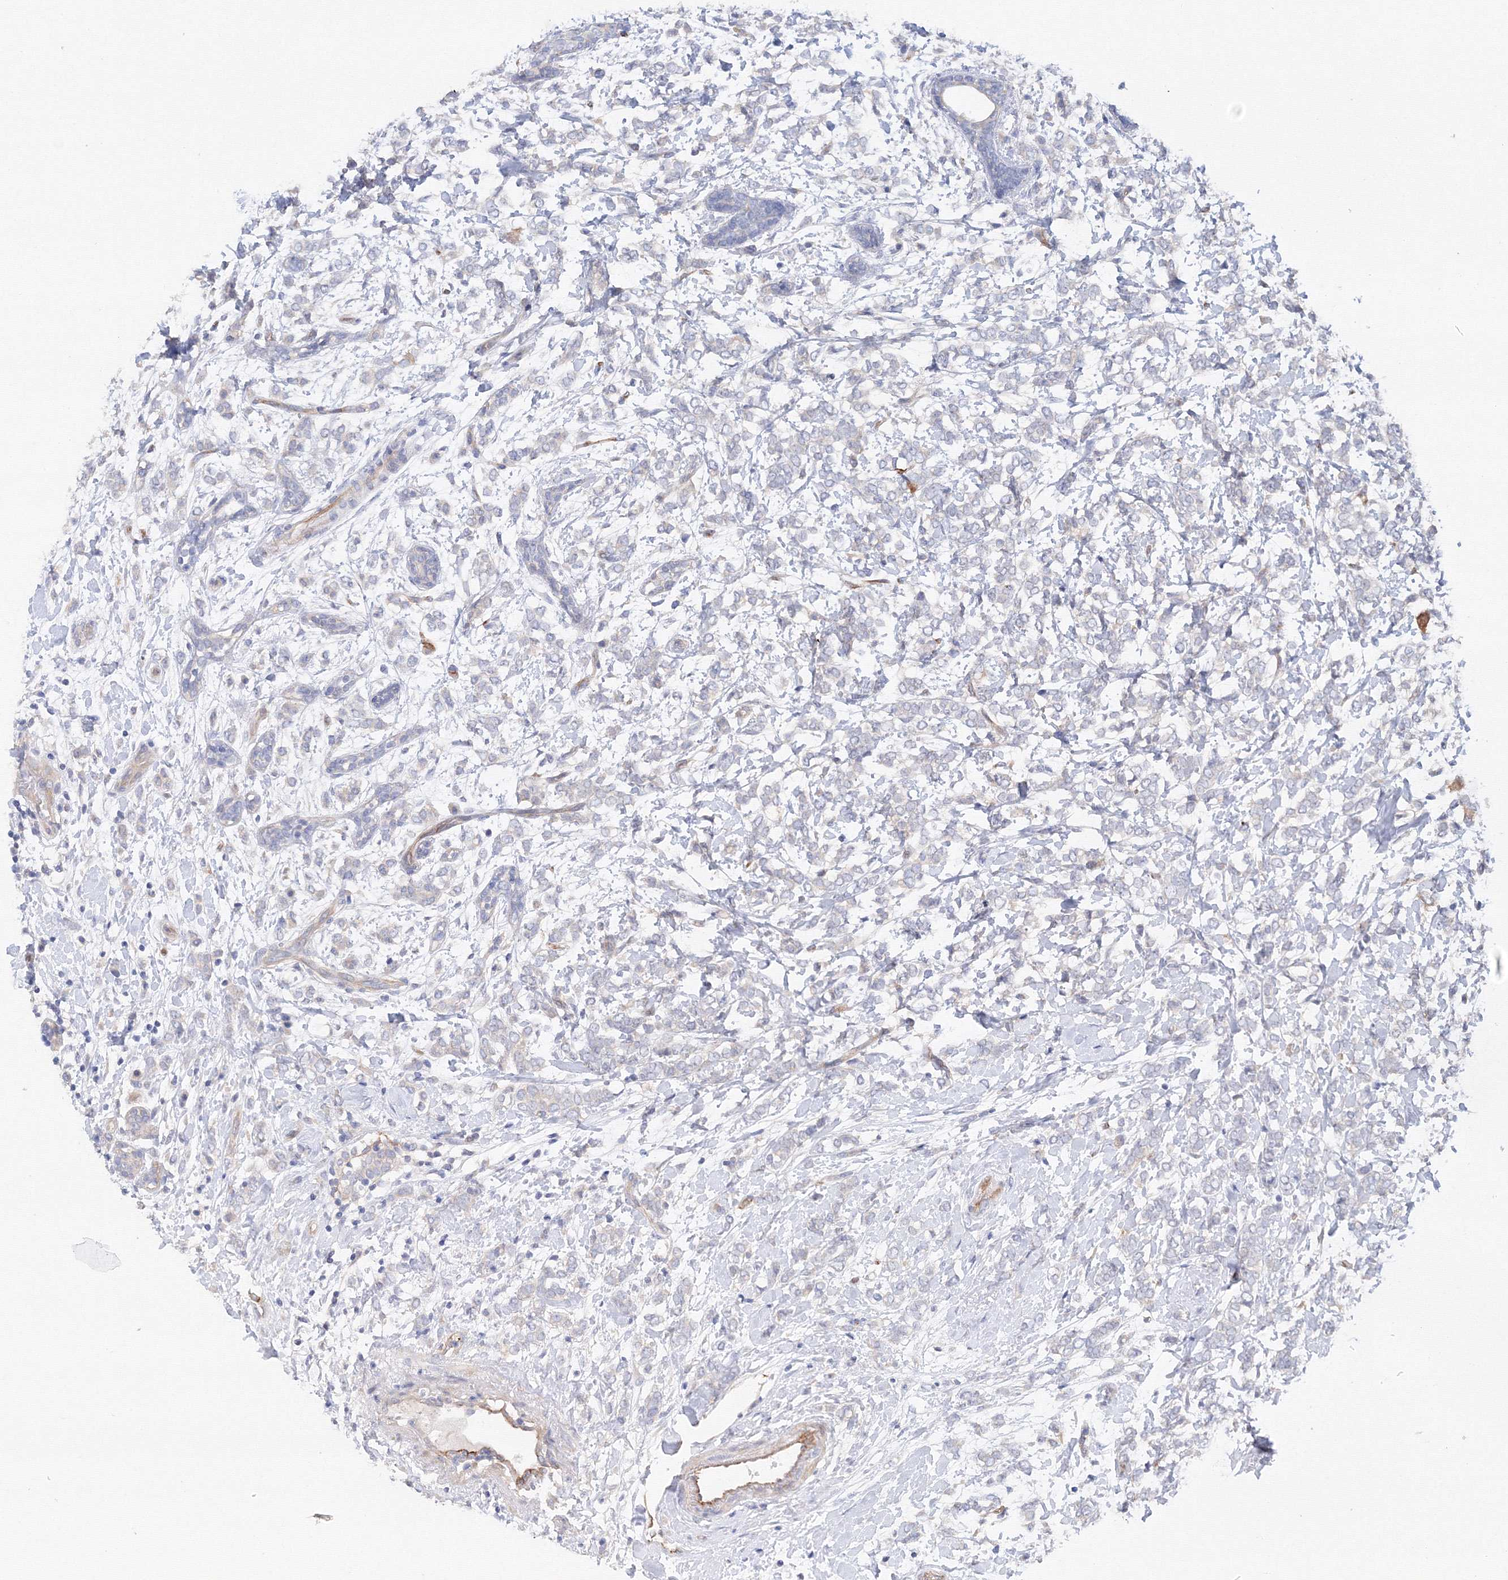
{"staining": {"intensity": "negative", "quantity": "none", "location": "none"}, "tissue": "breast cancer", "cell_type": "Tumor cells", "image_type": "cancer", "snomed": [{"axis": "morphology", "description": "Normal tissue, NOS"}, {"axis": "morphology", "description": "Lobular carcinoma"}, {"axis": "topography", "description": "Breast"}], "caption": "There is no significant staining in tumor cells of breast lobular carcinoma. (DAB (3,3'-diaminobenzidine) immunohistochemistry (IHC) visualized using brightfield microscopy, high magnification).", "gene": "DIS3L2", "patient": {"sex": "female", "age": 47}}